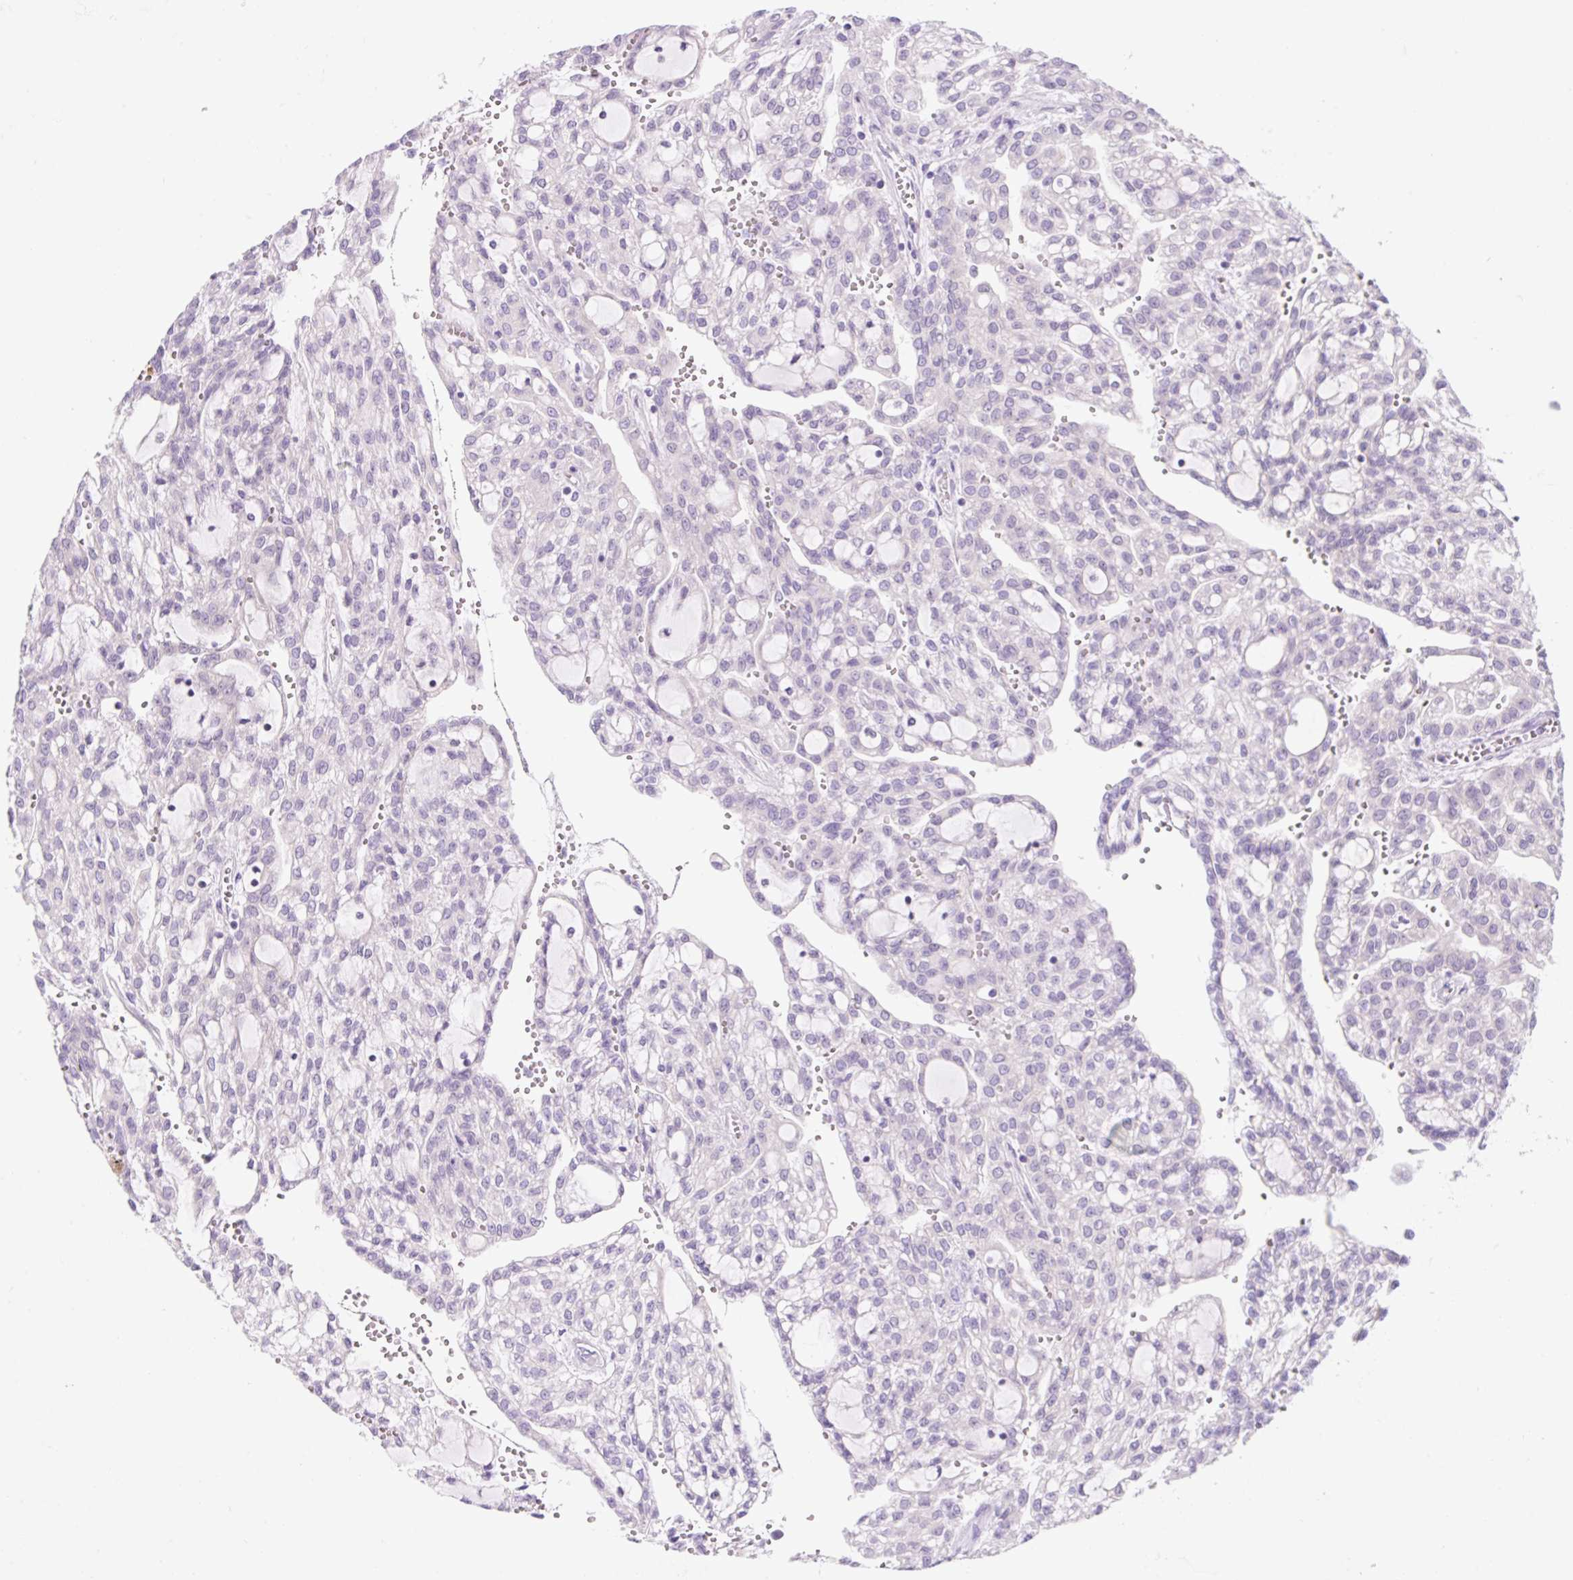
{"staining": {"intensity": "negative", "quantity": "none", "location": "none"}, "tissue": "renal cancer", "cell_type": "Tumor cells", "image_type": "cancer", "snomed": [{"axis": "morphology", "description": "Adenocarcinoma, NOS"}, {"axis": "topography", "description": "Kidney"}], "caption": "High power microscopy micrograph of an immunohistochemistry photomicrograph of renal cancer, revealing no significant positivity in tumor cells.", "gene": "CELF6", "patient": {"sex": "male", "age": 63}}